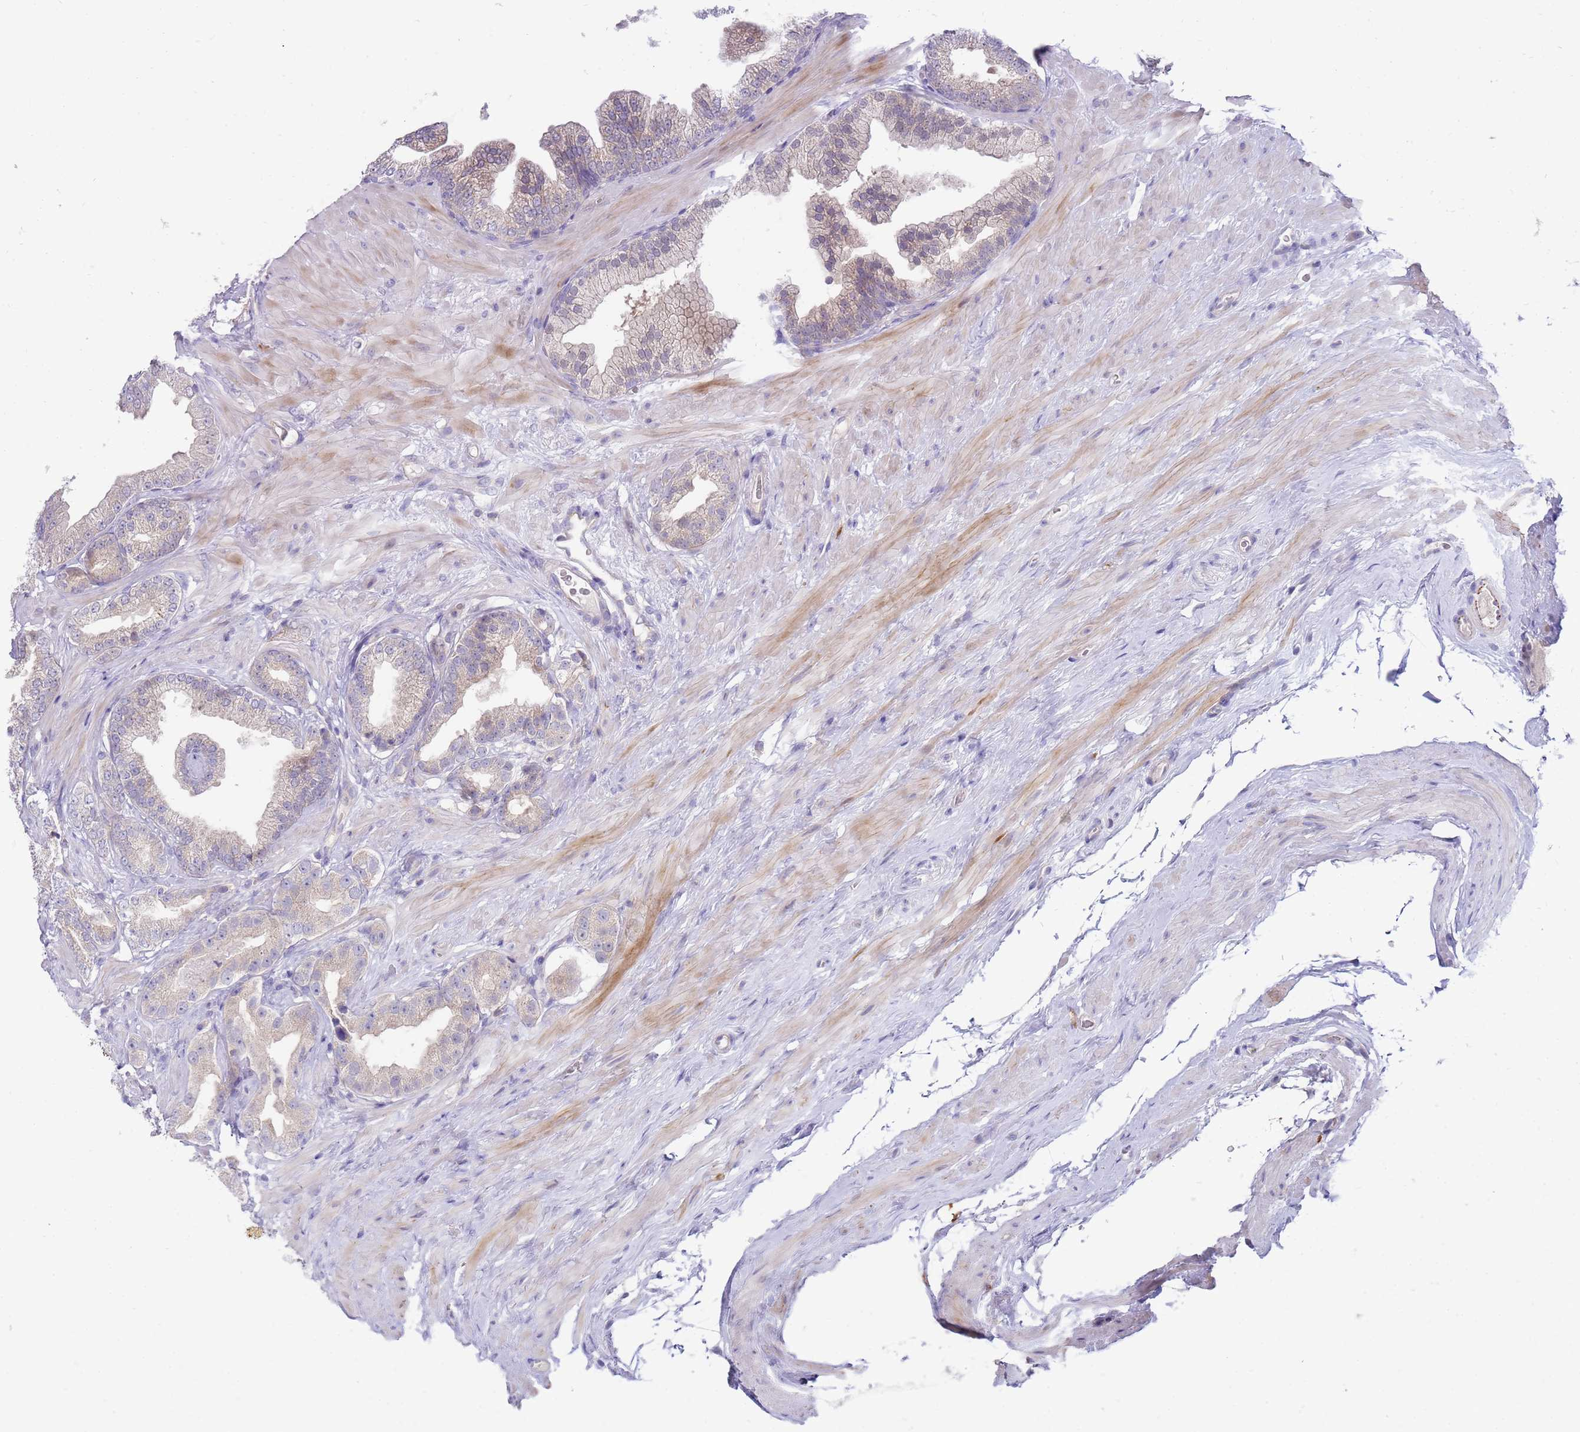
{"staining": {"intensity": "negative", "quantity": "none", "location": "none"}, "tissue": "prostate cancer", "cell_type": "Tumor cells", "image_type": "cancer", "snomed": [{"axis": "morphology", "description": "Adenocarcinoma, Low grade"}, {"axis": "topography", "description": "Prostate"}], "caption": "High magnification brightfield microscopy of prostate cancer stained with DAB (brown) and counterstained with hematoxylin (blue): tumor cells show no significant expression. (DAB IHC visualized using brightfield microscopy, high magnification).", "gene": "STK25", "patient": {"sex": "male", "age": 63}}